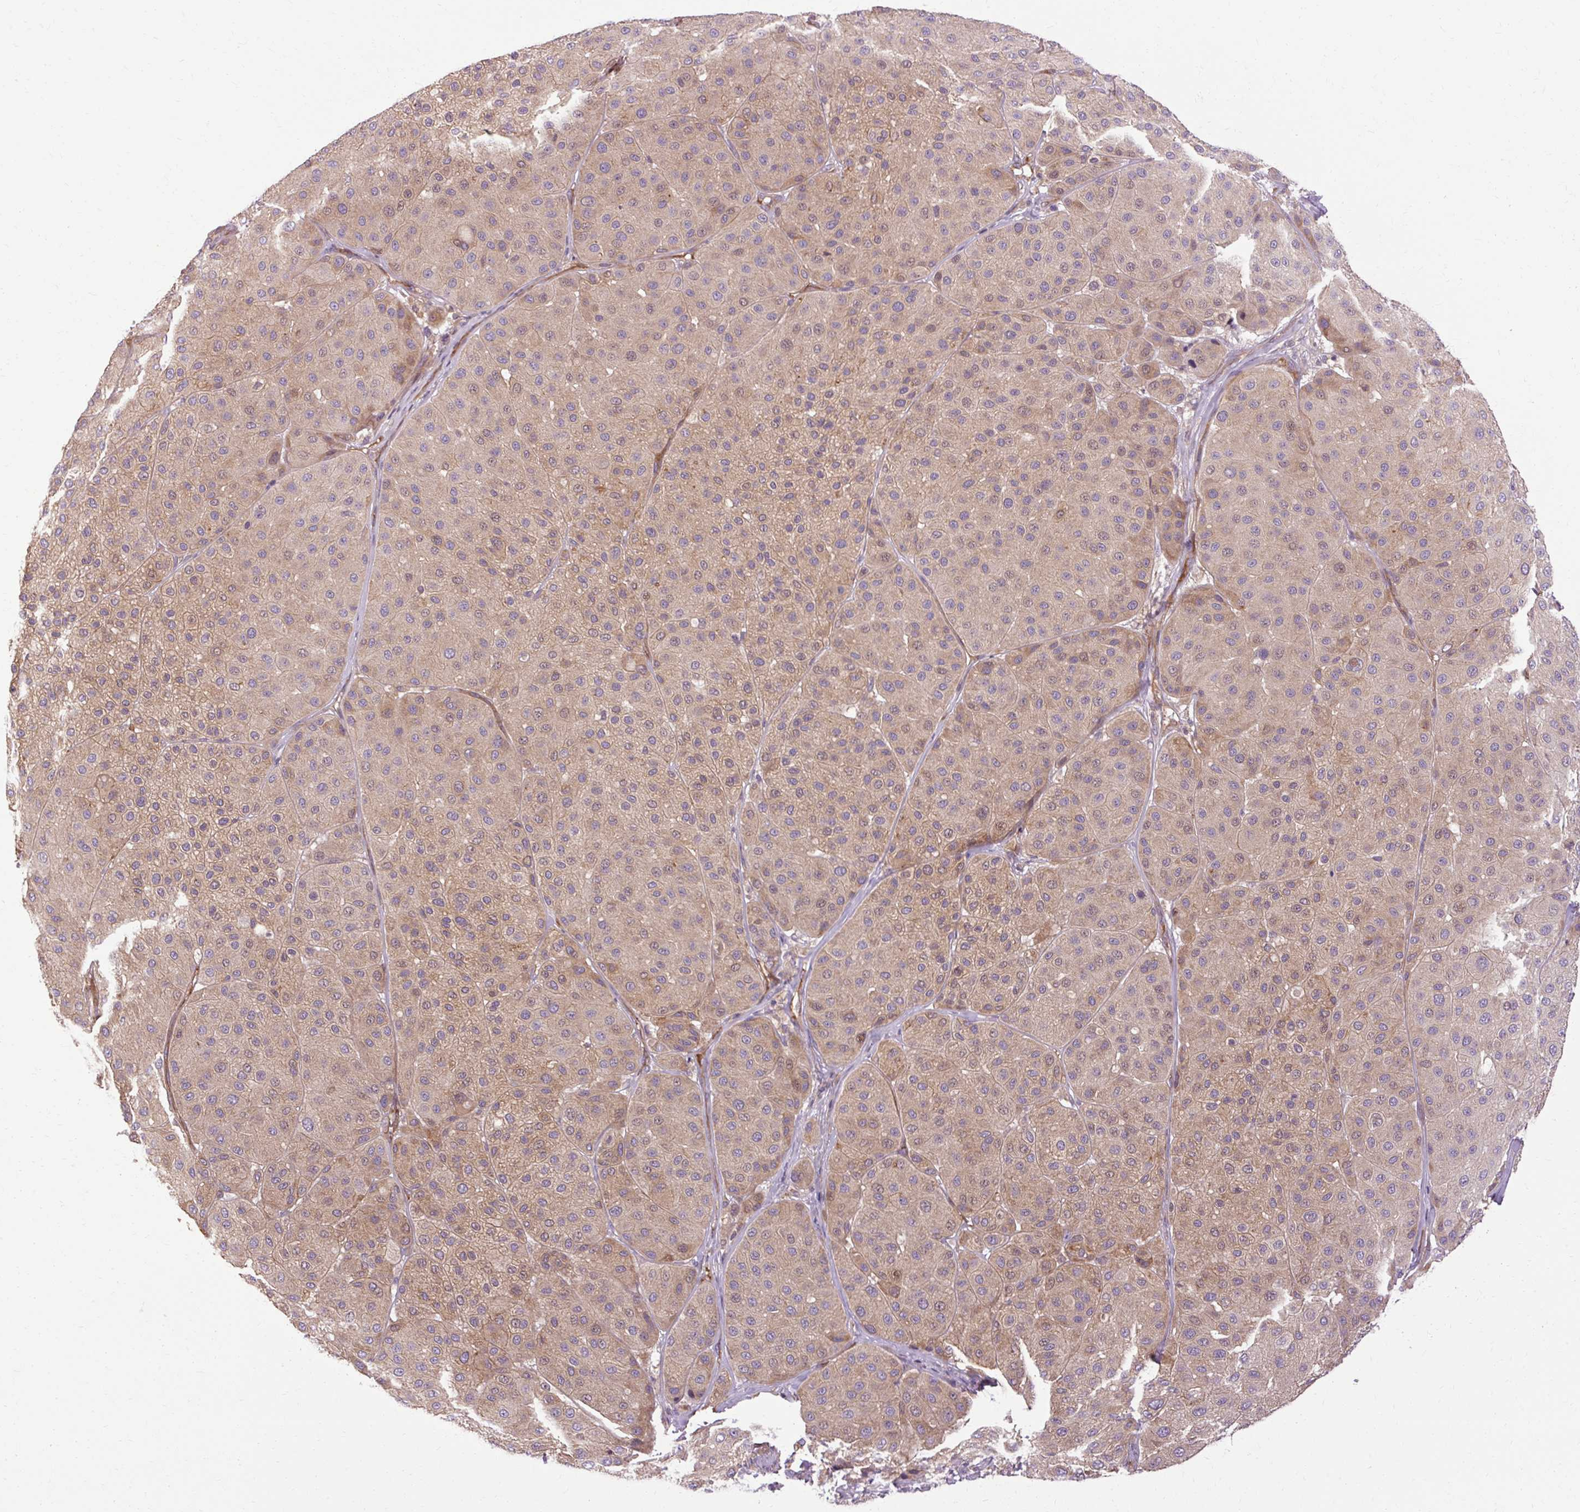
{"staining": {"intensity": "weak", "quantity": ">75%", "location": "cytoplasmic/membranous,nuclear"}, "tissue": "melanoma", "cell_type": "Tumor cells", "image_type": "cancer", "snomed": [{"axis": "morphology", "description": "Malignant melanoma, Metastatic site"}, {"axis": "topography", "description": "Smooth muscle"}], "caption": "Immunohistochemistry micrograph of neoplastic tissue: malignant melanoma (metastatic site) stained using IHC reveals low levels of weak protein expression localized specifically in the cytoplasmic/membranous and nuclear of tumor cells, appearing as a cytoplasmic/membranous and nuclear brown color.", "gene": "CCDC93", "patient": {"sex": "male", "age": 41}}